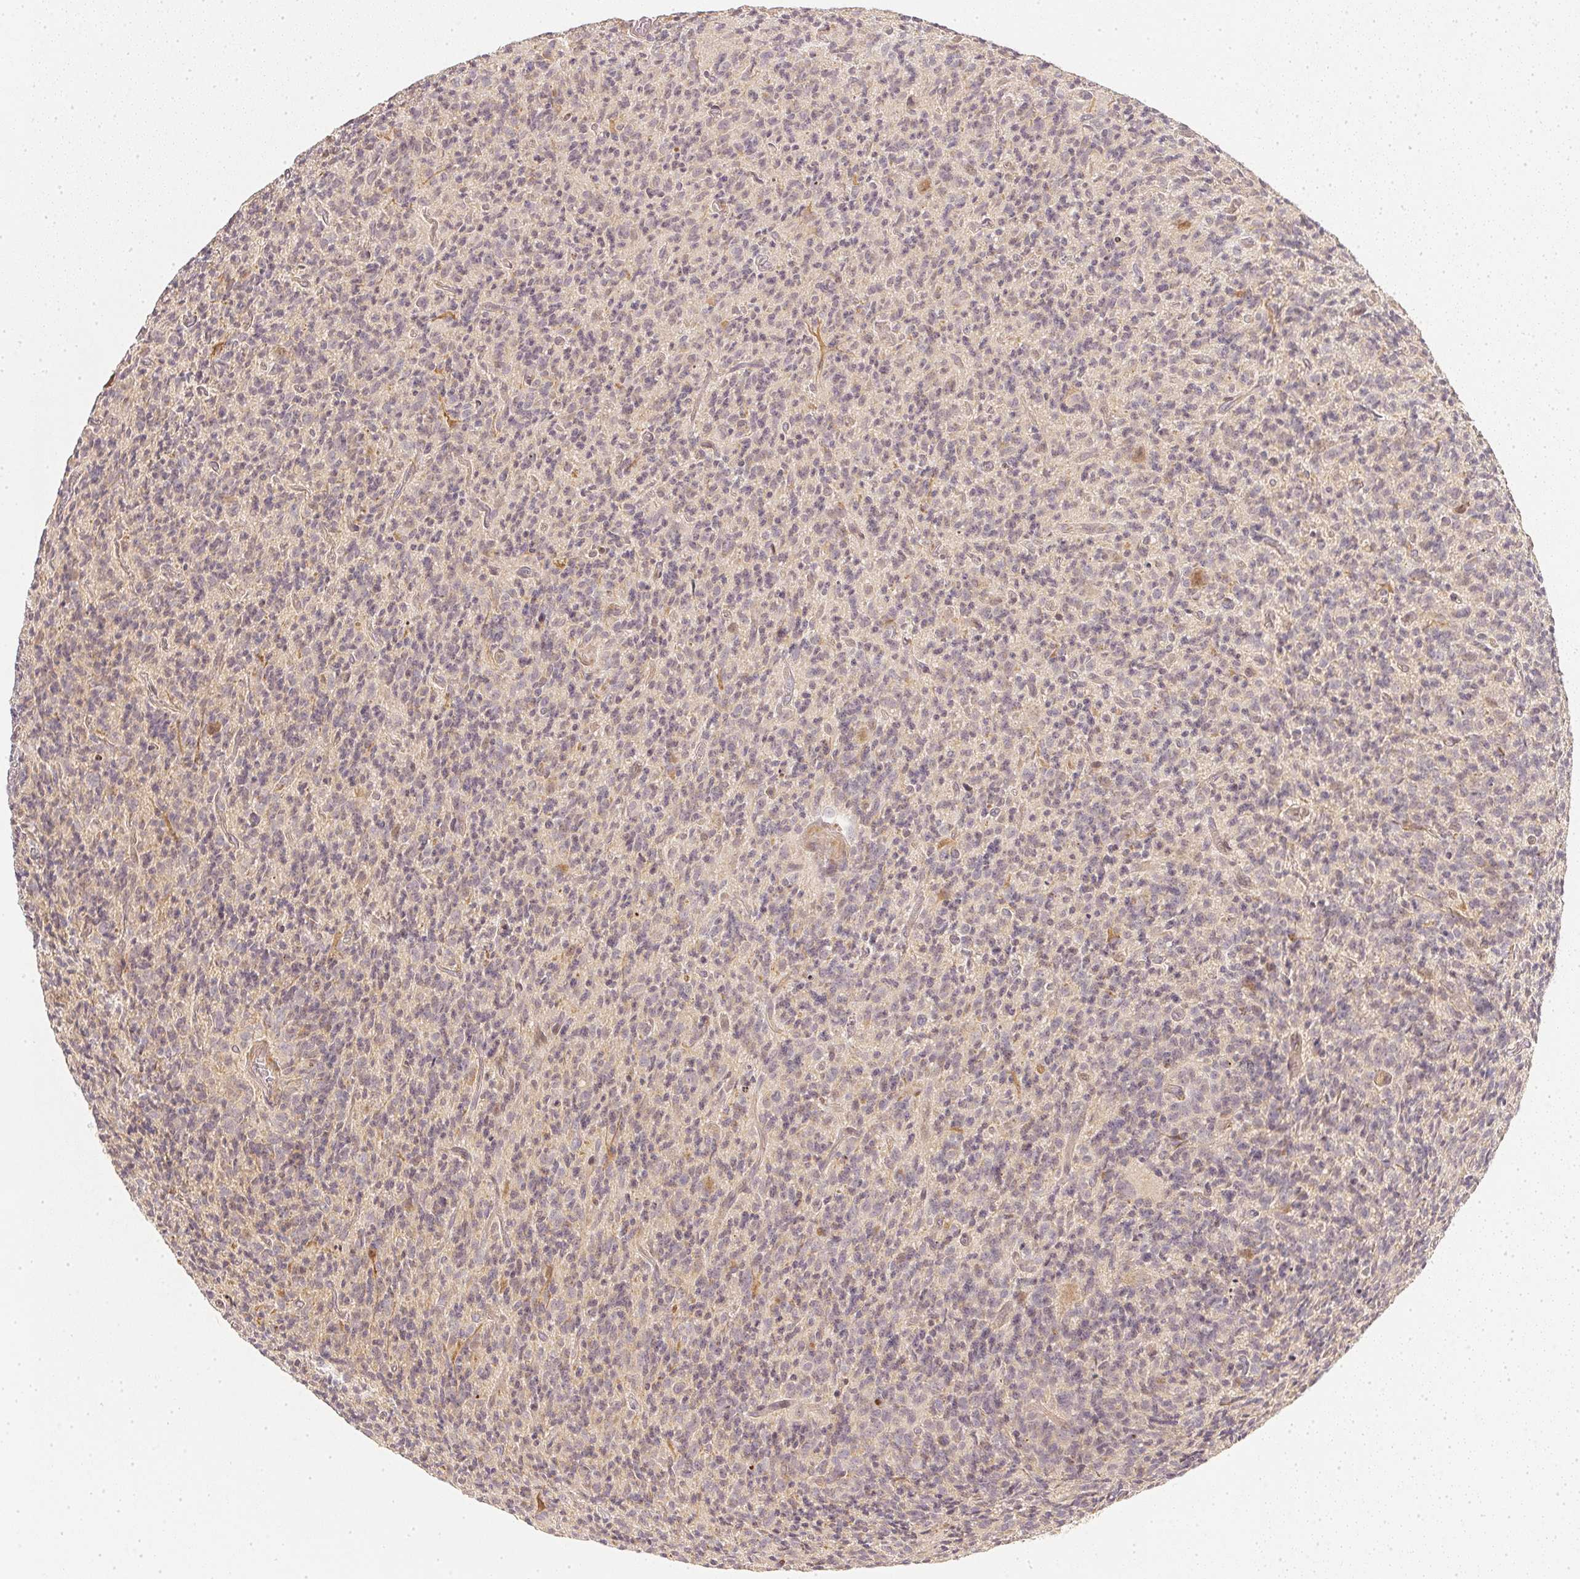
{"staining": {"intensity": "negative", "quantity": "none", "location": "none"}, "tissue": "glioma", "cell_type": "Tumor cells", "image_type": "cancer", "snomed": [{"axis": "morphology", "description": "Glioma, malignant, High grade"}, {"axis": "topography", "description": "Brain"}], "caption": "DAB immunohistochemical staining of human high-grade glioma (malignant) demonstrates no significant staining in tumor cells. Brightfield microscopy of immunohistochemistry (IHC) stained with DAB (3,3'-diaminobenzidine) (brown) and hematoxylin (blue), captured at high magnification.", "gene": "SERPINE1", "patient": {"sex": "male", "age": 76}}